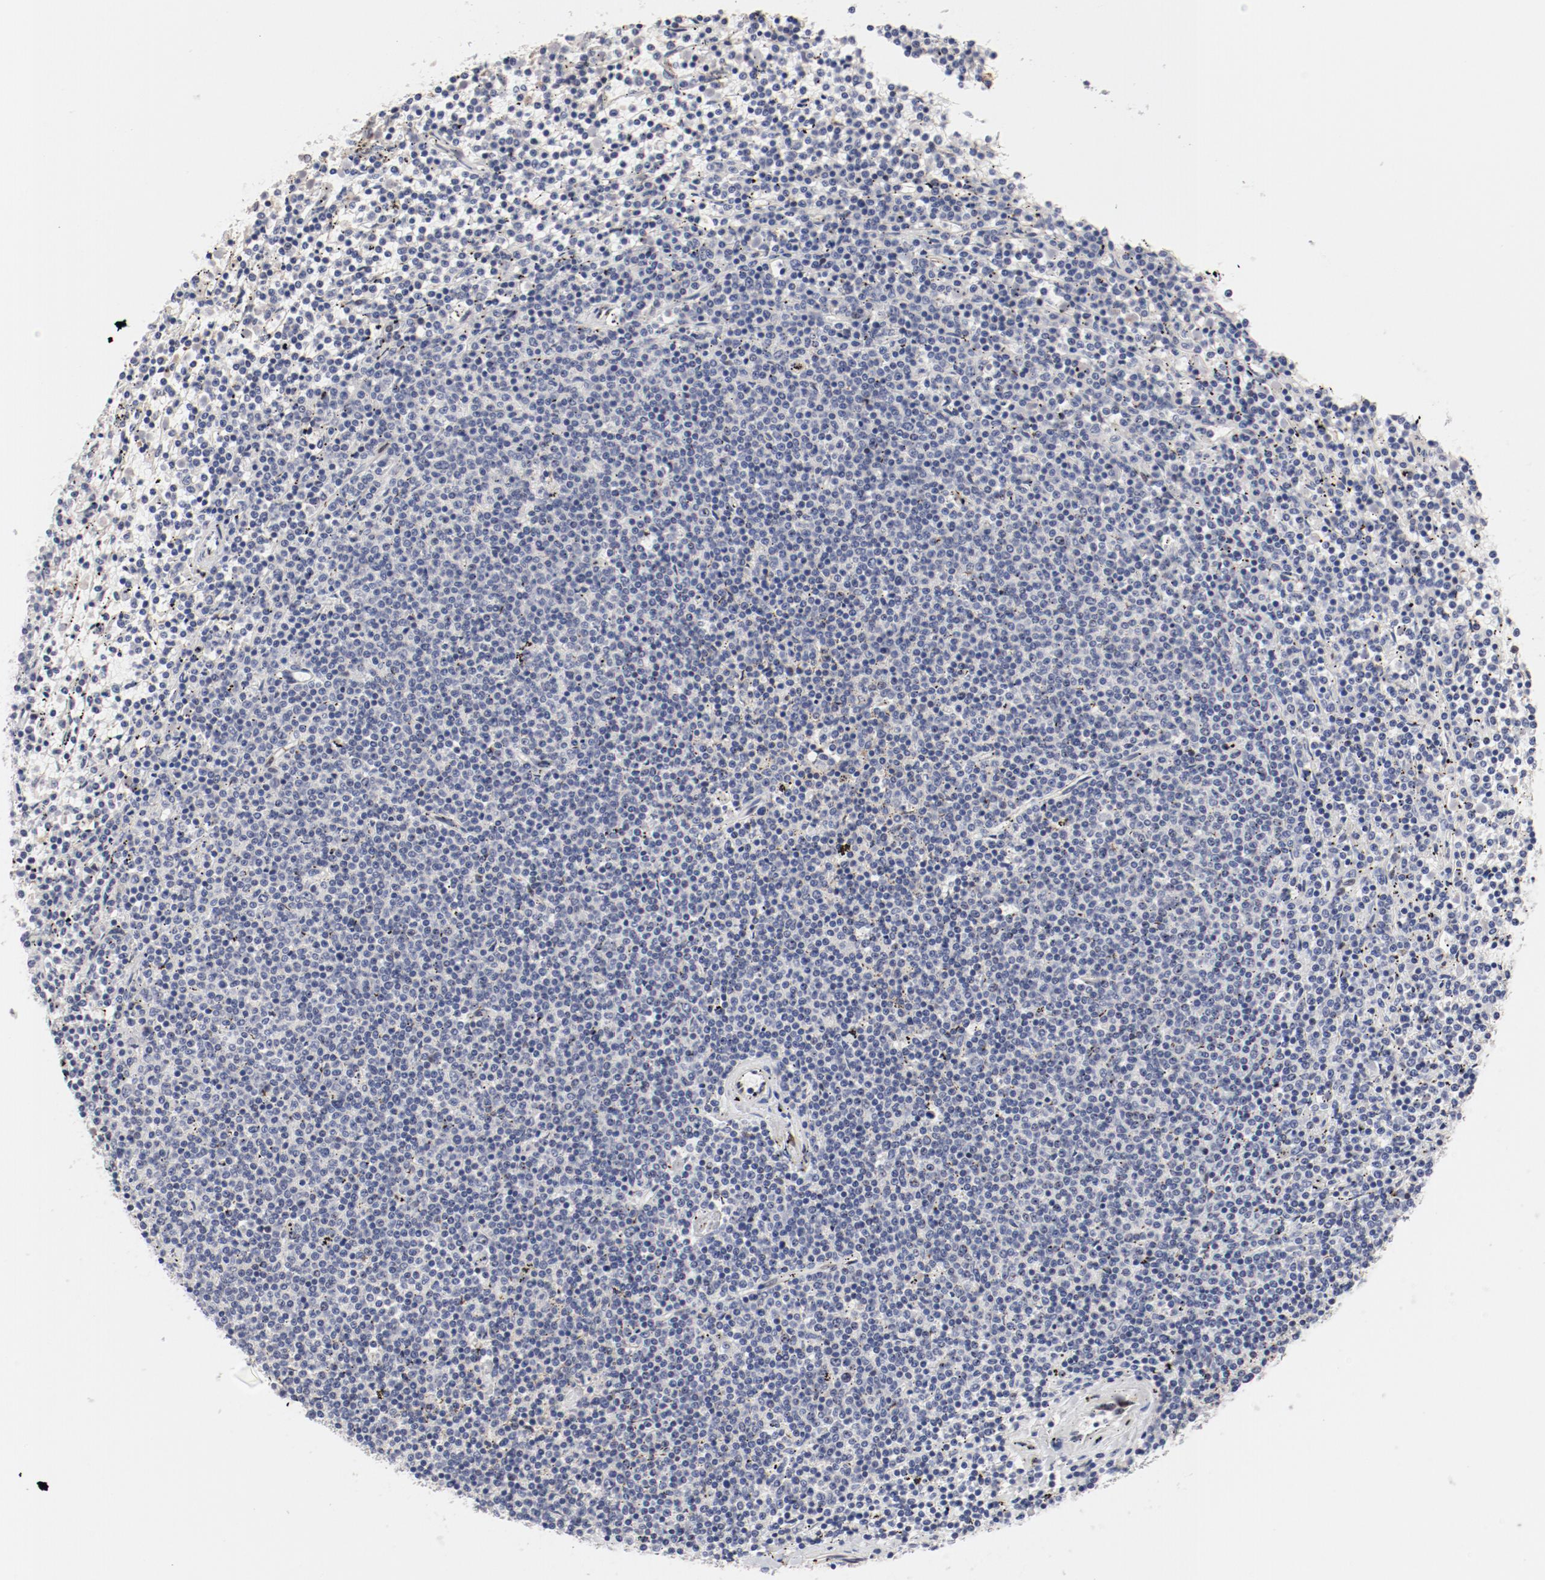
{"staining": {"intensity": "negative", "quantity": "none", "location": "none"}, "tissue": "lymphoma", "cell_type": "Tumor cells", "image_type": "cancer", "snomed": [{"axis": "morphology", "description": "Malignant lymphoma, non-Hodgkin's type, Low grade"}, {"axis": "topography", "description": "Spleen"}], "caption": "High power microscopy photomicrograph of an IHC histopathology image of lymphoma, revealing no significant expression in tumor cells.", "gene": "FSCB", "patient": {"sex": "female", "age": 50}}